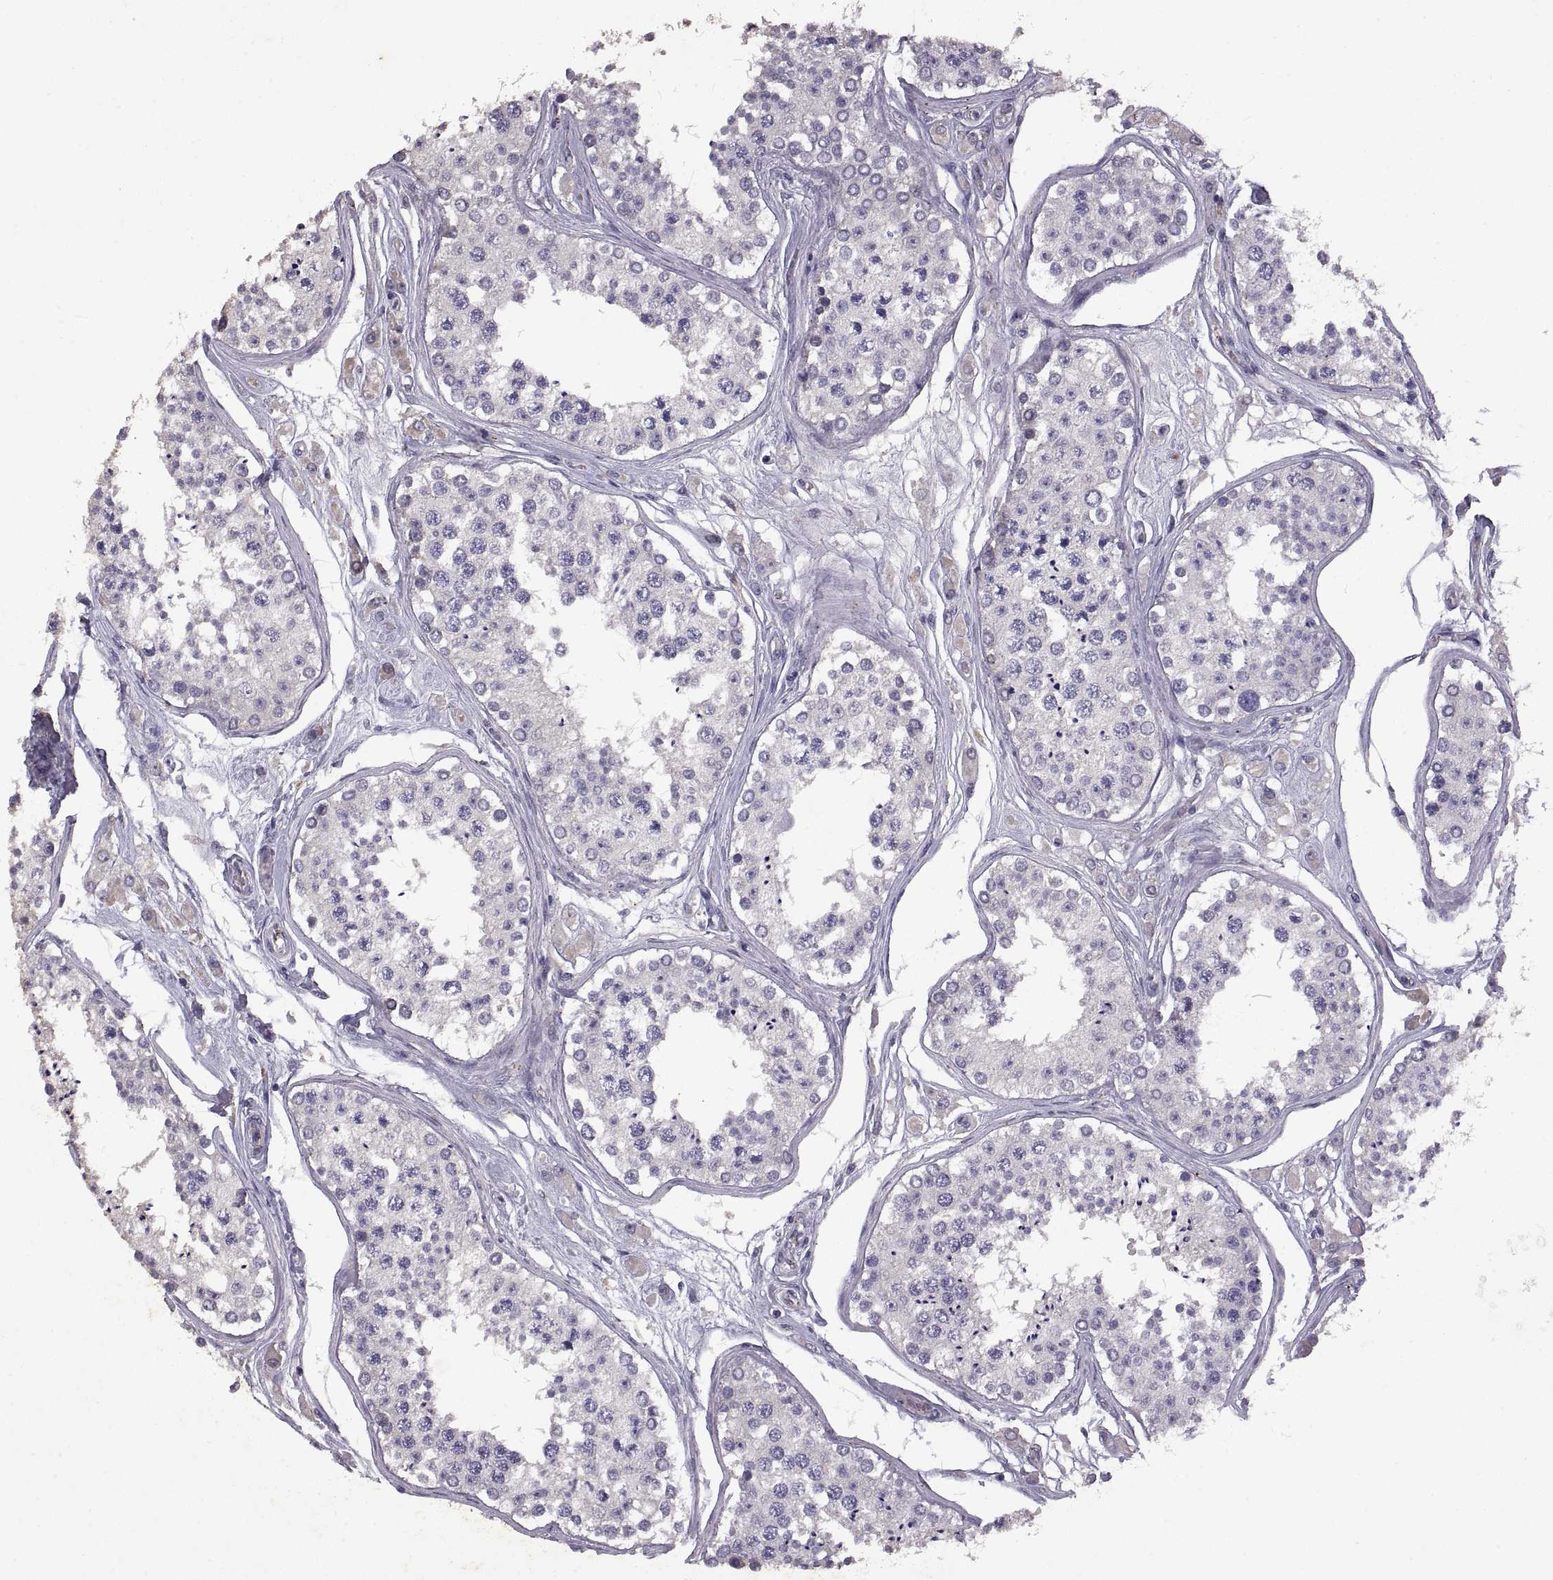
{"staining": {"intensity": "negative", "quantity": "none", "location": "none"}, "tissue": "testis", "cell_type": "Cells in seminiferous ducts", "image_type": "normal", "snomed": [{"axis": "morphology", "description": "Normal tissue, NOS"}, {"axis": "topography", "description": "Testis"}], "caption": "This is a histopathology image of immunohistochemistry staining of unremarkable testis, which shows no positivity in cells in seminiferous ducts. Brightfield microscopy of IHC stained with DAB (3,3'-diaminobenzidine) (brown) and hematoxylin (blue), captured at high magnification.", "gene": "DEFB136", "patient": {"sex": "male", "age": 25}}